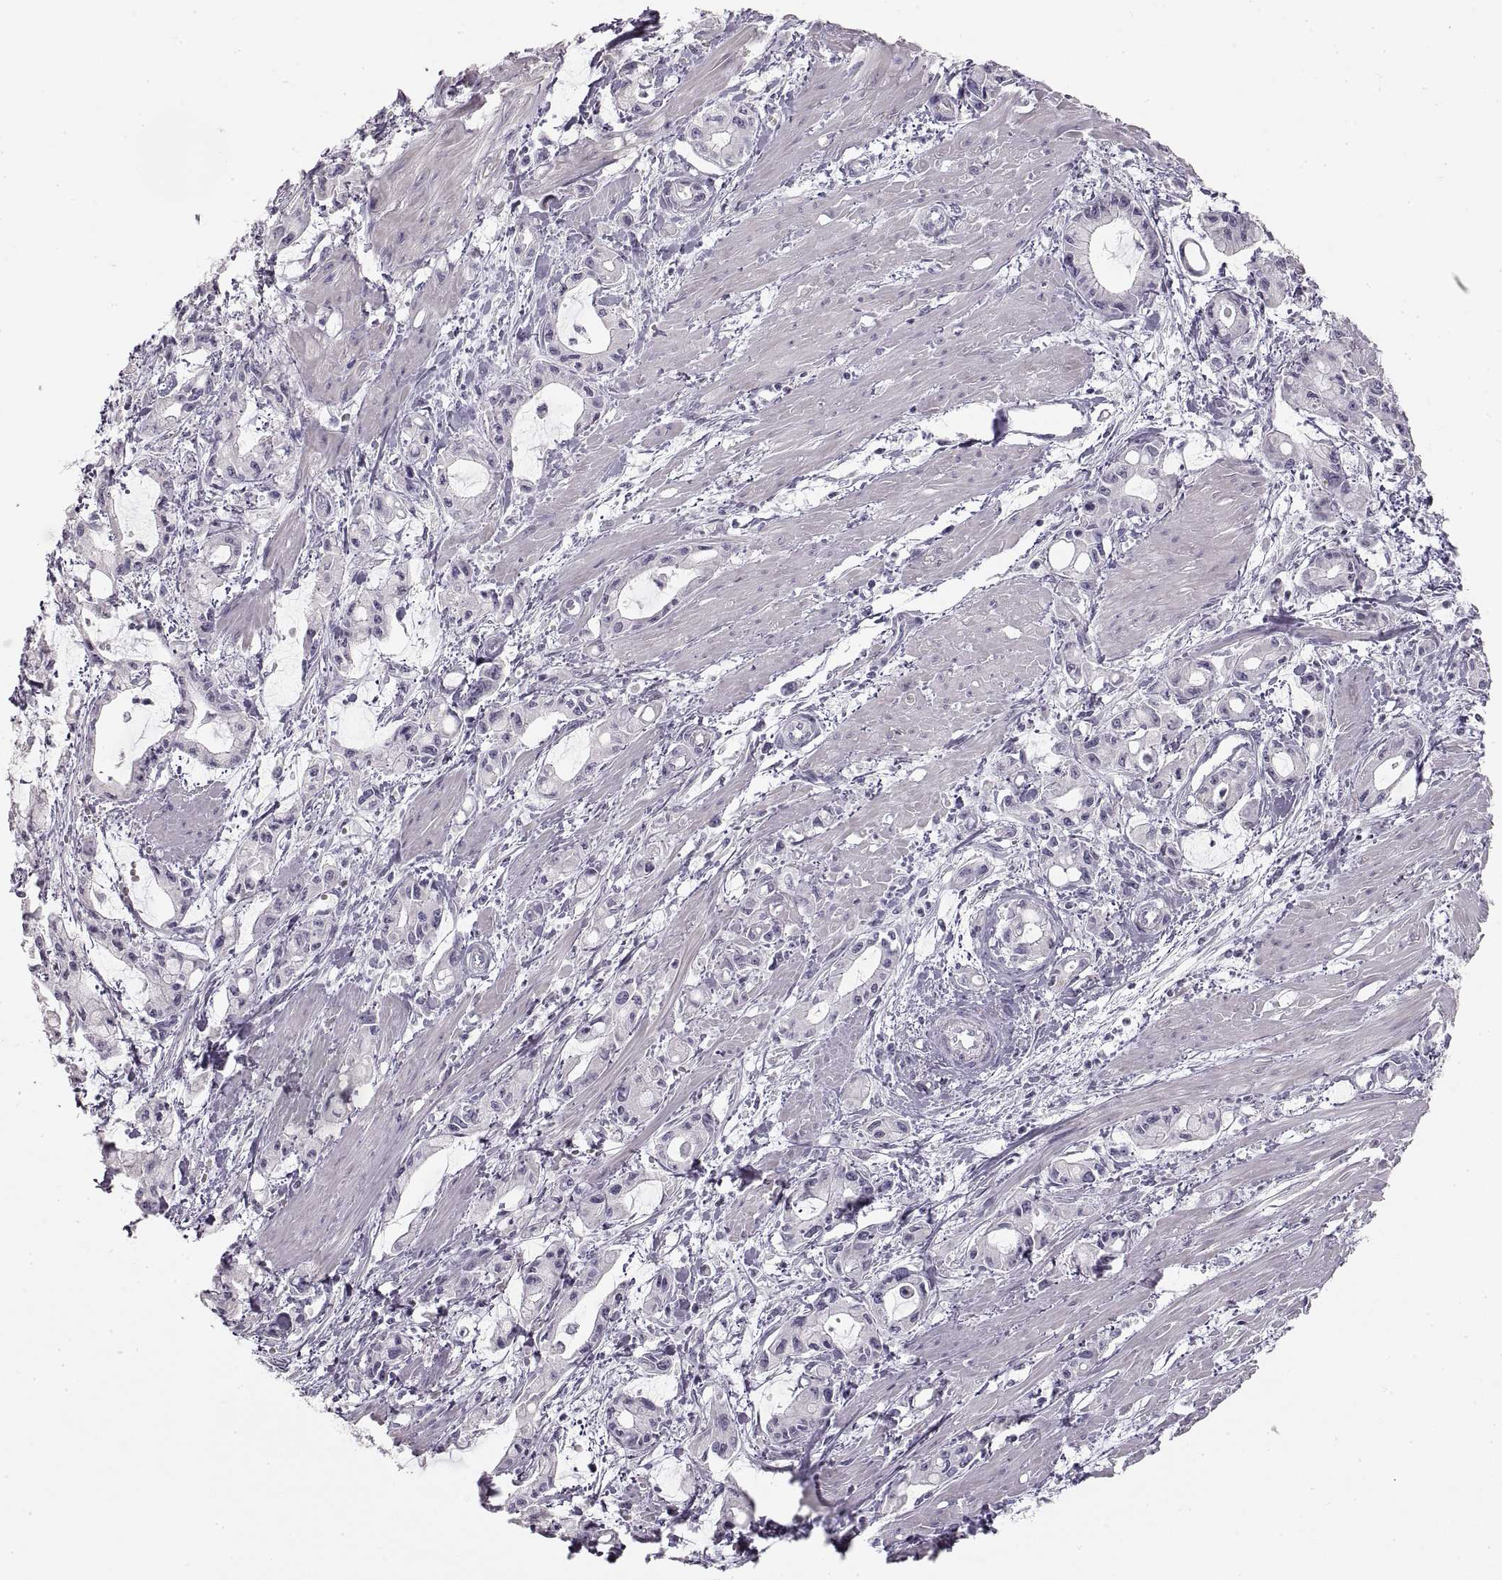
{"staining": {"intensity": "negative", "quantity": "none", "location": "none"}, "tissue": "pancreatic cancer", "cell_type": "Tumor cells", "image_type": "cancer", "snomed": [{"axis": "morphology", "description": "Adenocarcinoma, NOS"}, {"axis": "topography", "description": "Pancreas"}], "caption": "A high-resolution image shows IHC staining of pancreatic cancer, which demonstrates no significant expression in tumor cells.", "gene": "ZP3", "patient": {"sex": "male", "age": 48}}